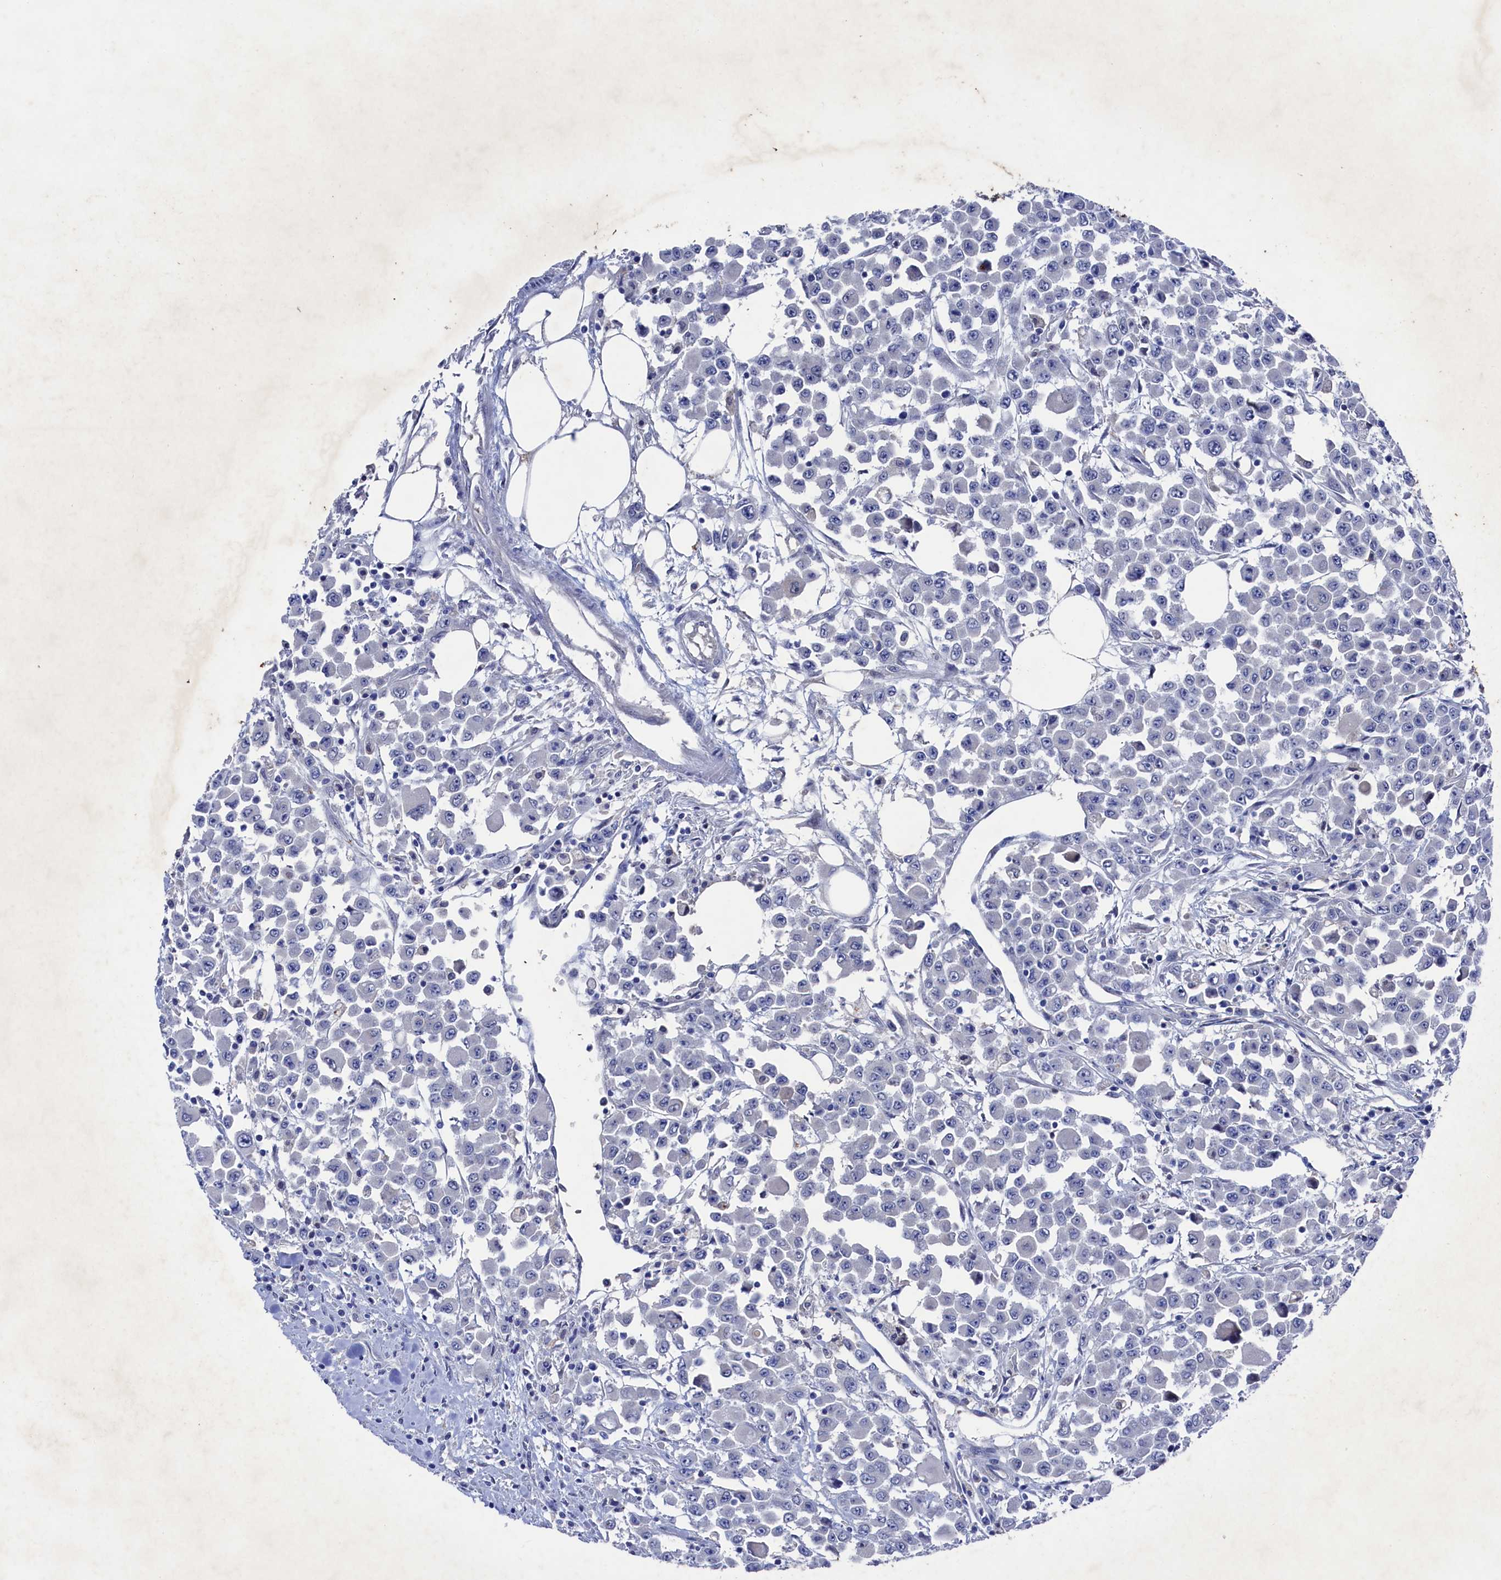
{"staining": {"intensity": "negative", "quantity": "none", "location": "none"}, "tissue": "colorectal cancer", "cell_type": "Tumor cells", "image_type": "cancer", "snomed": [{"axis": "morphology", "description": "Adenocarcinoma, NOS"}, {"axis": "topography", "description": "Colon"}], "caption": "The photomicrograph reveals no significant positivity in tumor cells of colorectal cancer (adenocarcinoma).", "gene": "RNH1", "patient": {"sex": "male", "age": 51}}